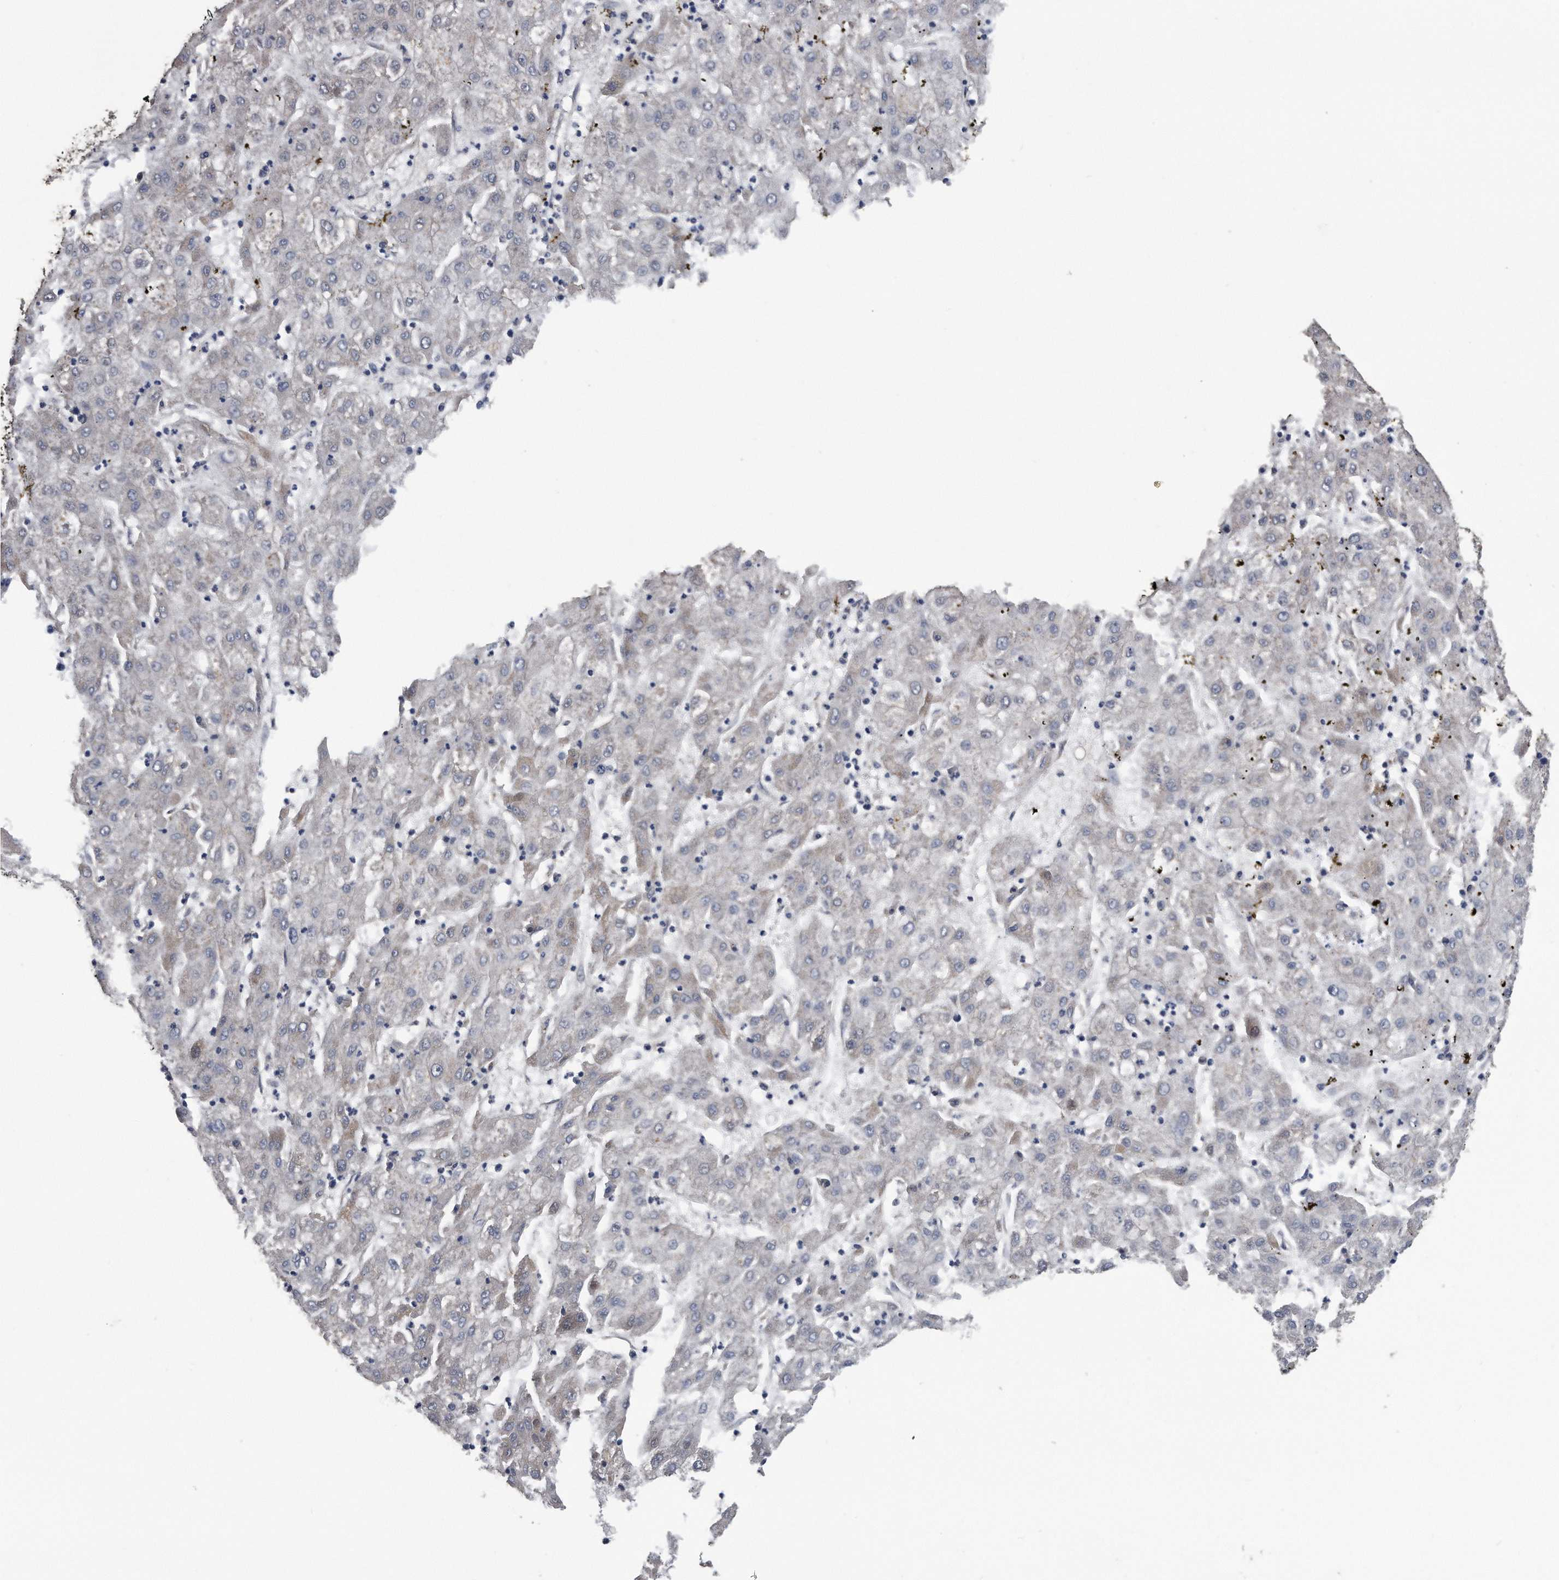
{"staining": {"intensity": "negative", "quantity": "none", "location": "none"}, "tissue": "liver cancer", "cell_type": "Tumor cells", "image_type": "cancer", "snomed": [{"axis": "morphology", "description": "Carcinoma, Hepatocellular, NOS"}, {"axis": "topography", "description": "Liver"}], "caption": "Immunohistochemistry (IHC) photomicrograph of neoplastic tissue: liver cancer (hepatocellular carcinoma) stained with DAB (3,3'-diaminobenzidine) exhibits no significant protein staining in tumor cells. The staining was performed using DAB to visualize the protein expression in brown, while the nuclei were stained in blue with hematoxylin (Magnification: 20x).", "gene": "PCLO", "patient": {"sex": "male", "age": 72}}